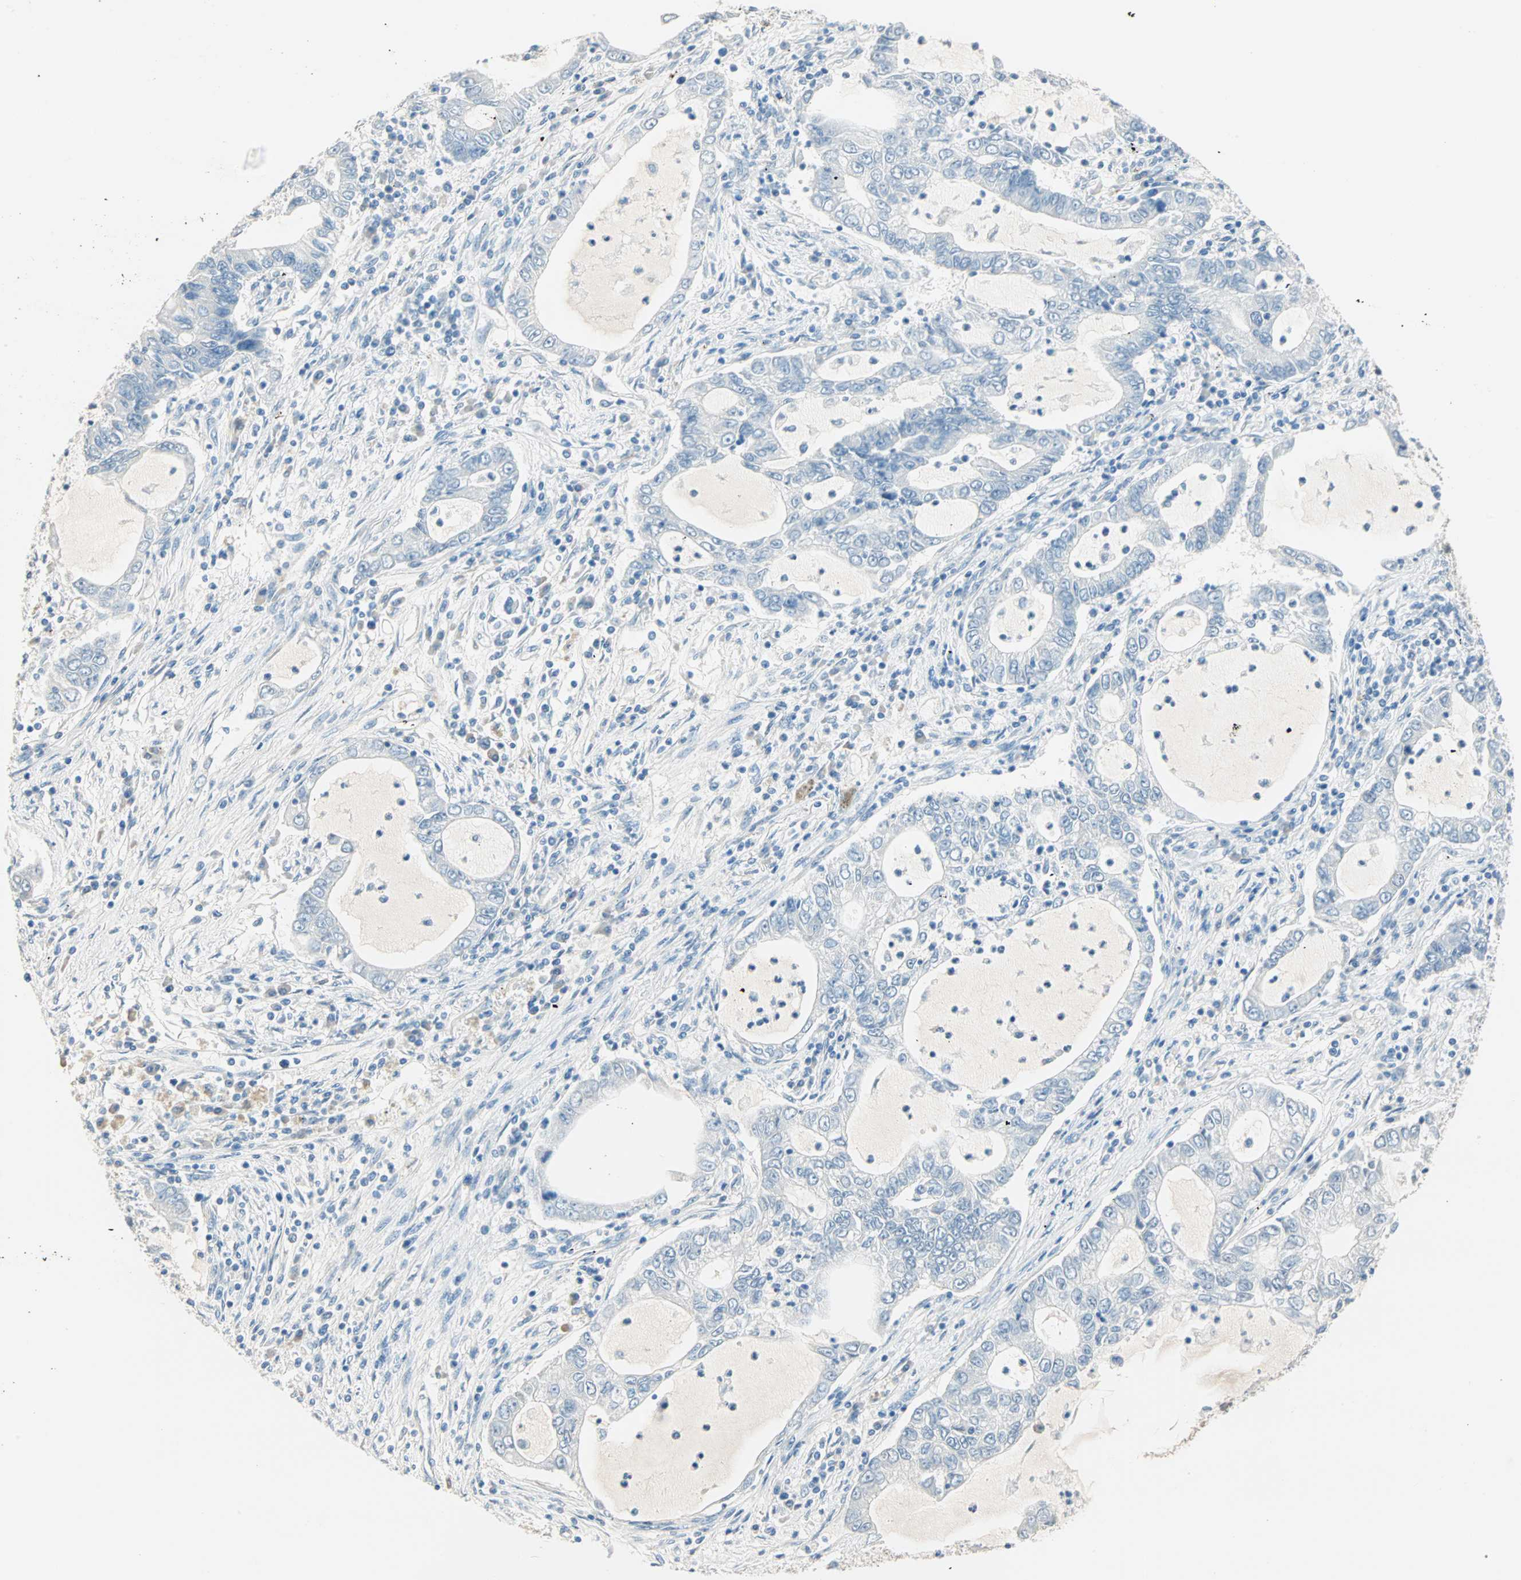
{"staining": {"intensity": "negative", "quantity": "none", "location": "none"}, "tissue": "lung cancer", "cell_type": "Tumor cells", "image_type": "cancer", "snomed": [{"axis": "morphology", "description": "Adenocarcinoma, NOS"}, {"axis": "topography", "description": "Lung"}], "caption": "Tumor cells are negative for brown protein staining in lung cancer.", "gene": "ATF6", "patient": {"sex": "female", "age": 51}}